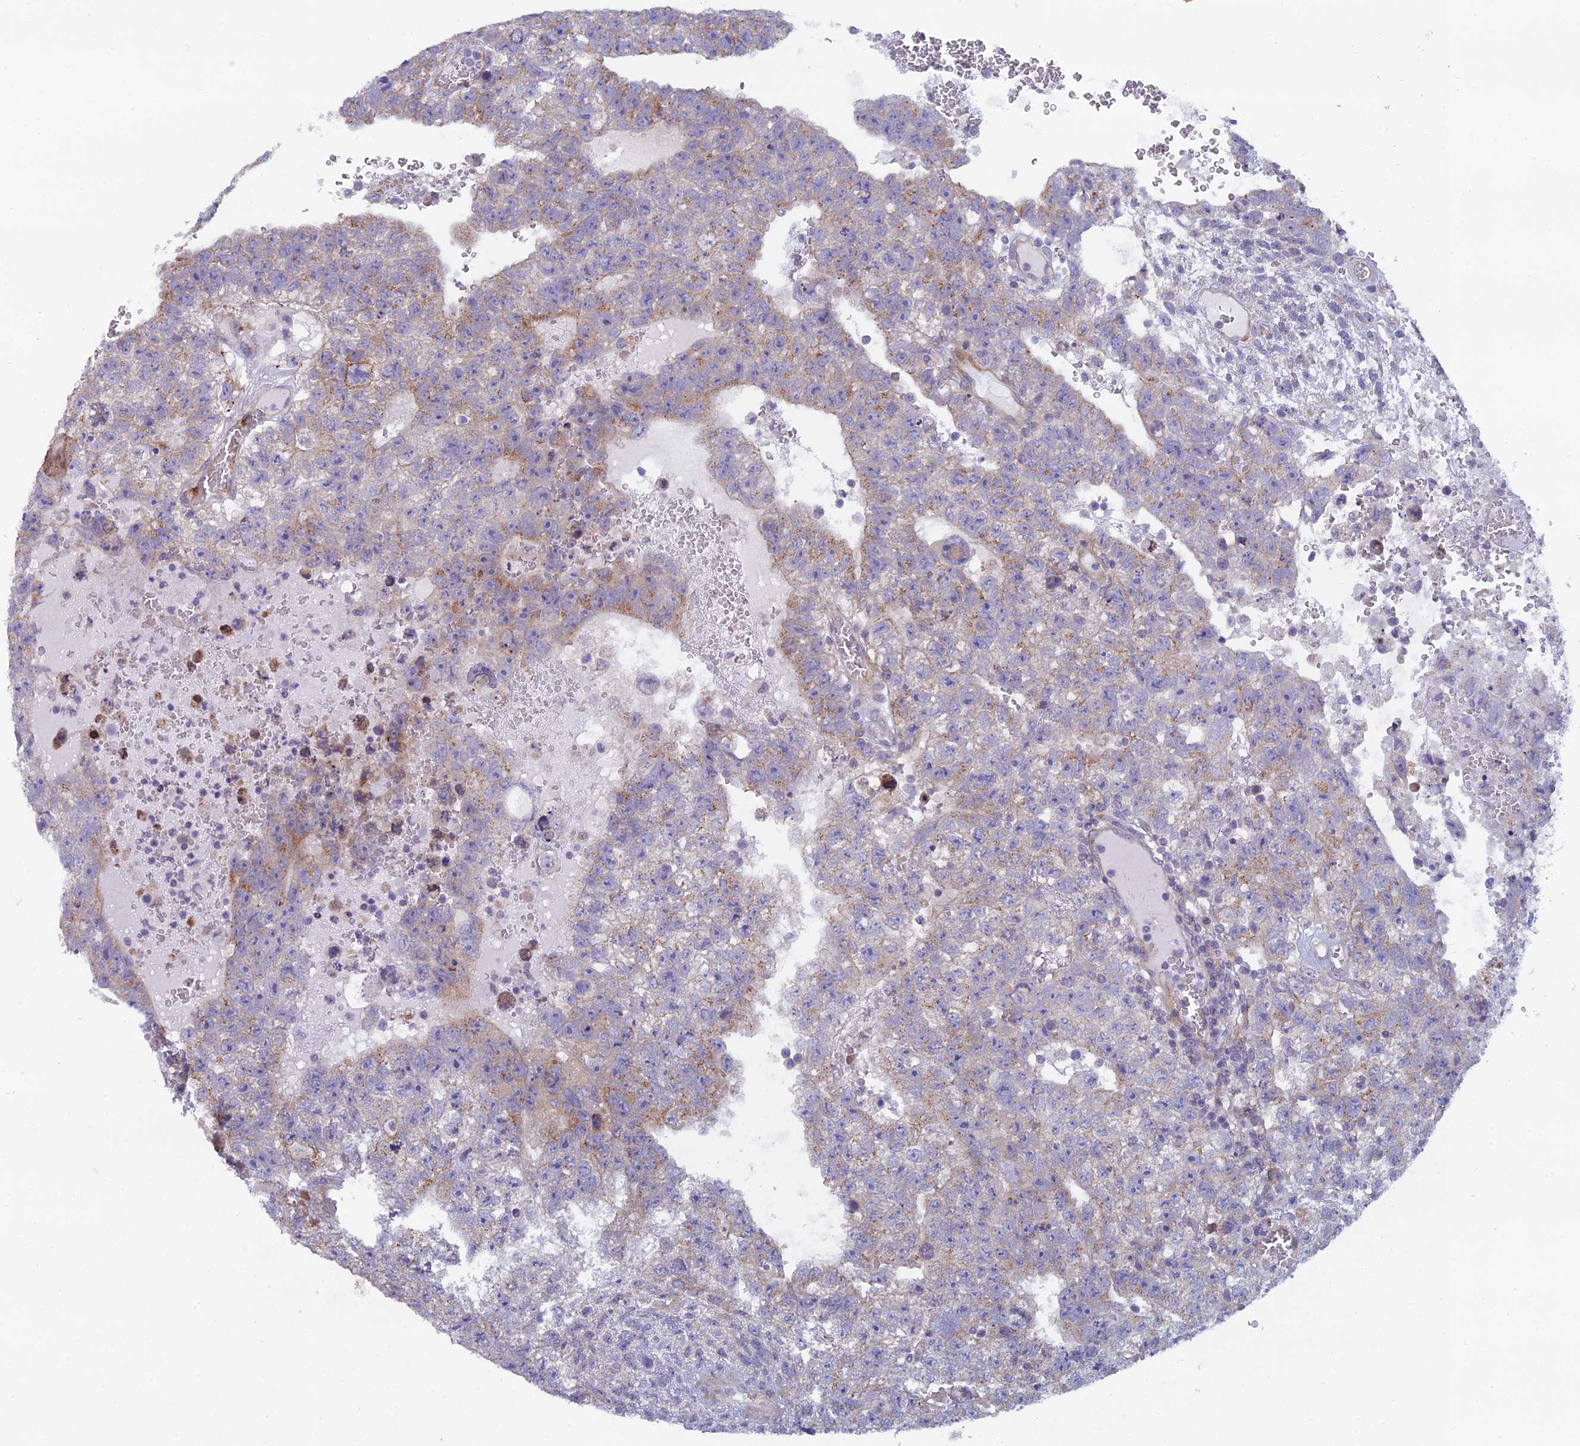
{"staining": {"intensity": "moderate", "quantity": "<25%", "location": "cytoplasmic/membranous"}, "tissue": "testis cancer", "cell_type": "Tumor cells", "image_type": "cancer", "snomed": [{"axis": "morphology", "description": "Carcinoma, Embryonal, NOS"}, {"axis": "topography", "description": "Testis"}], "caption": "A low amount of moderate cytoplasmic/membranous positivity is identified in about <25% of tumor cells in embryonal carcinoma (testis) tissue.", "gene": "B9D2", "patient": {"sex": "male", "age": 26}}